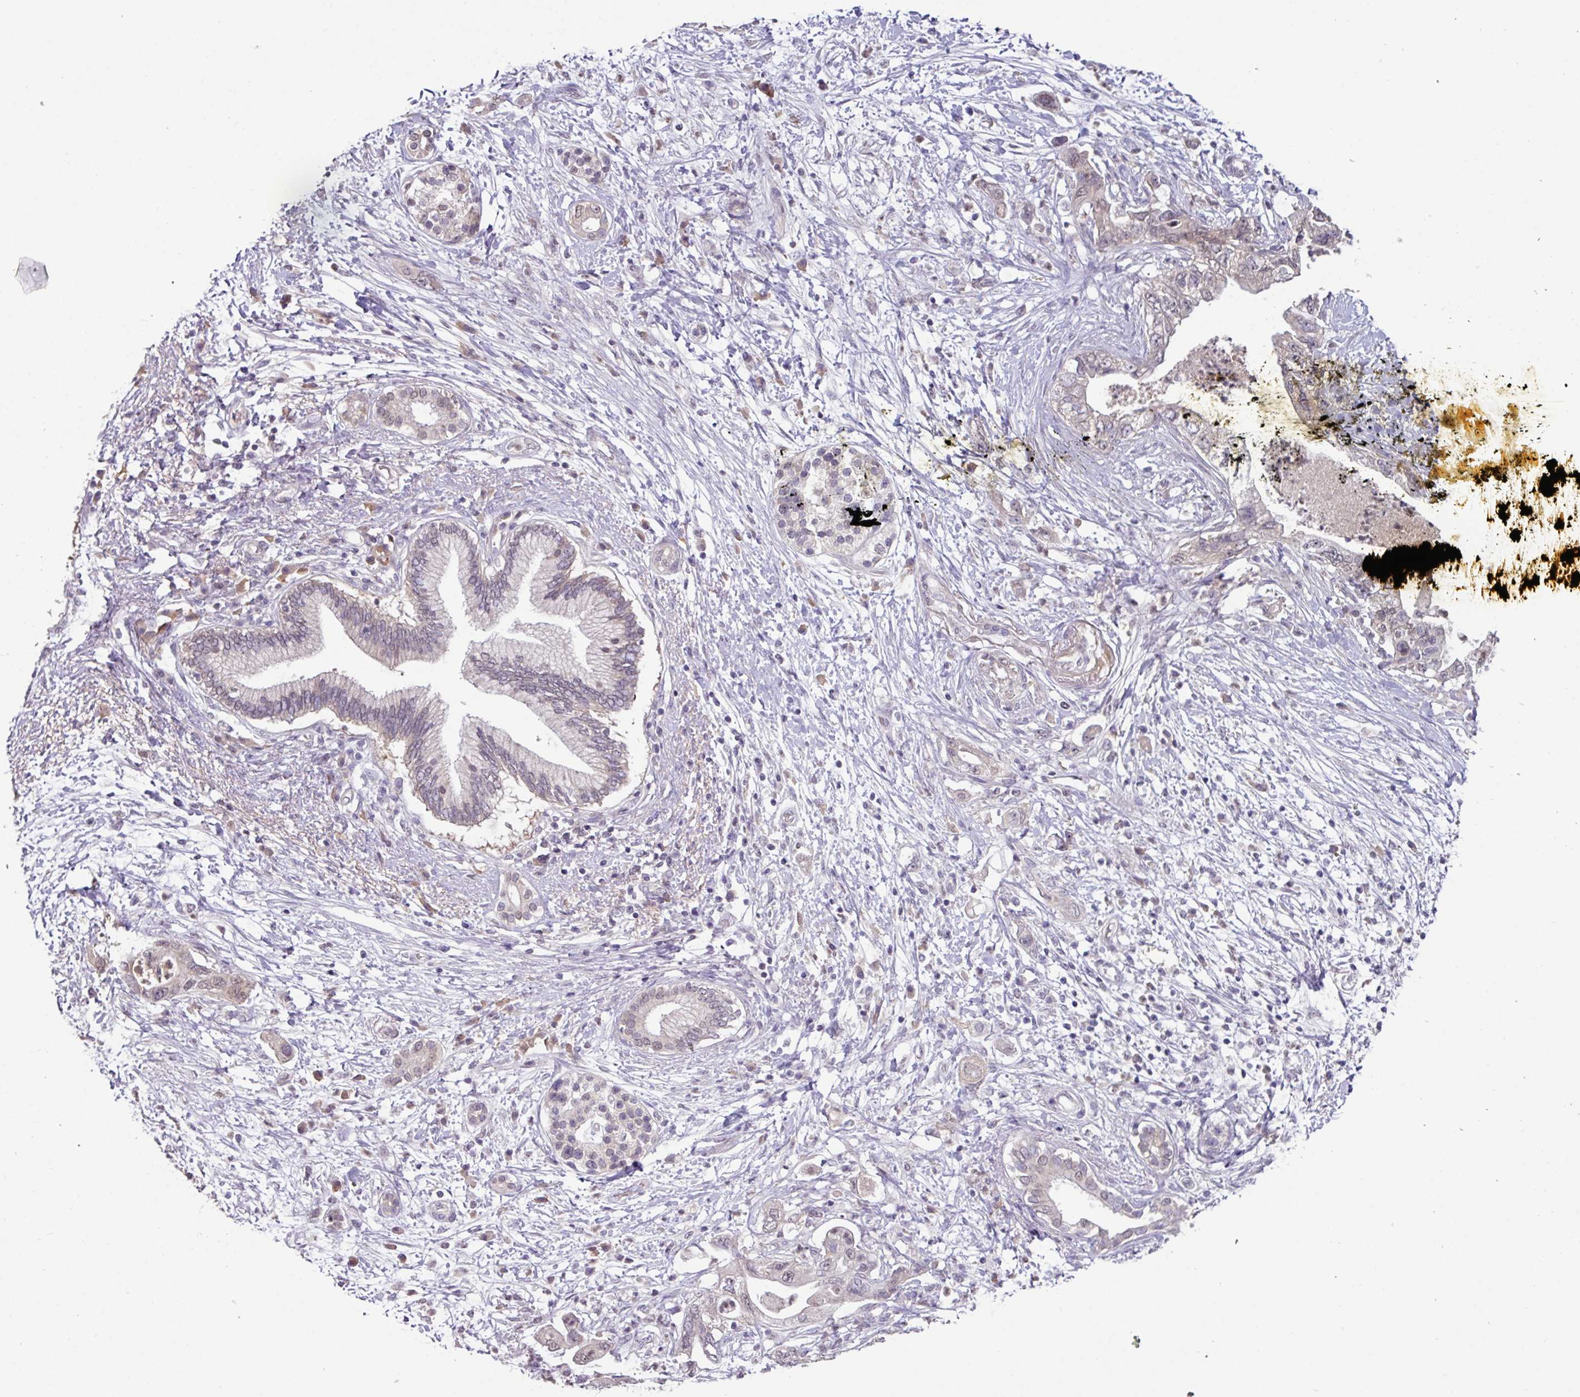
{"staining": {"intensity": "negative", "quantity": "none", "location": "none"}, "tissue": "pancreatic cancer", "cell_type": "Tumor cells", "image_type": "cancer", "snomed": [{"axis": "morphology", "description": "Adenocarcinoma, NOS"}, {"axis": "topography", "description": "Pancreas"}], "caption": "DAB (3,3'-diaminobenzidine) immunohistochemical staining of pancreatic adenocarcinoma reveals no significant expression in tumor cells.", "gene": "SLC5A10", "patient": {"sex": "female", "age": 73}}